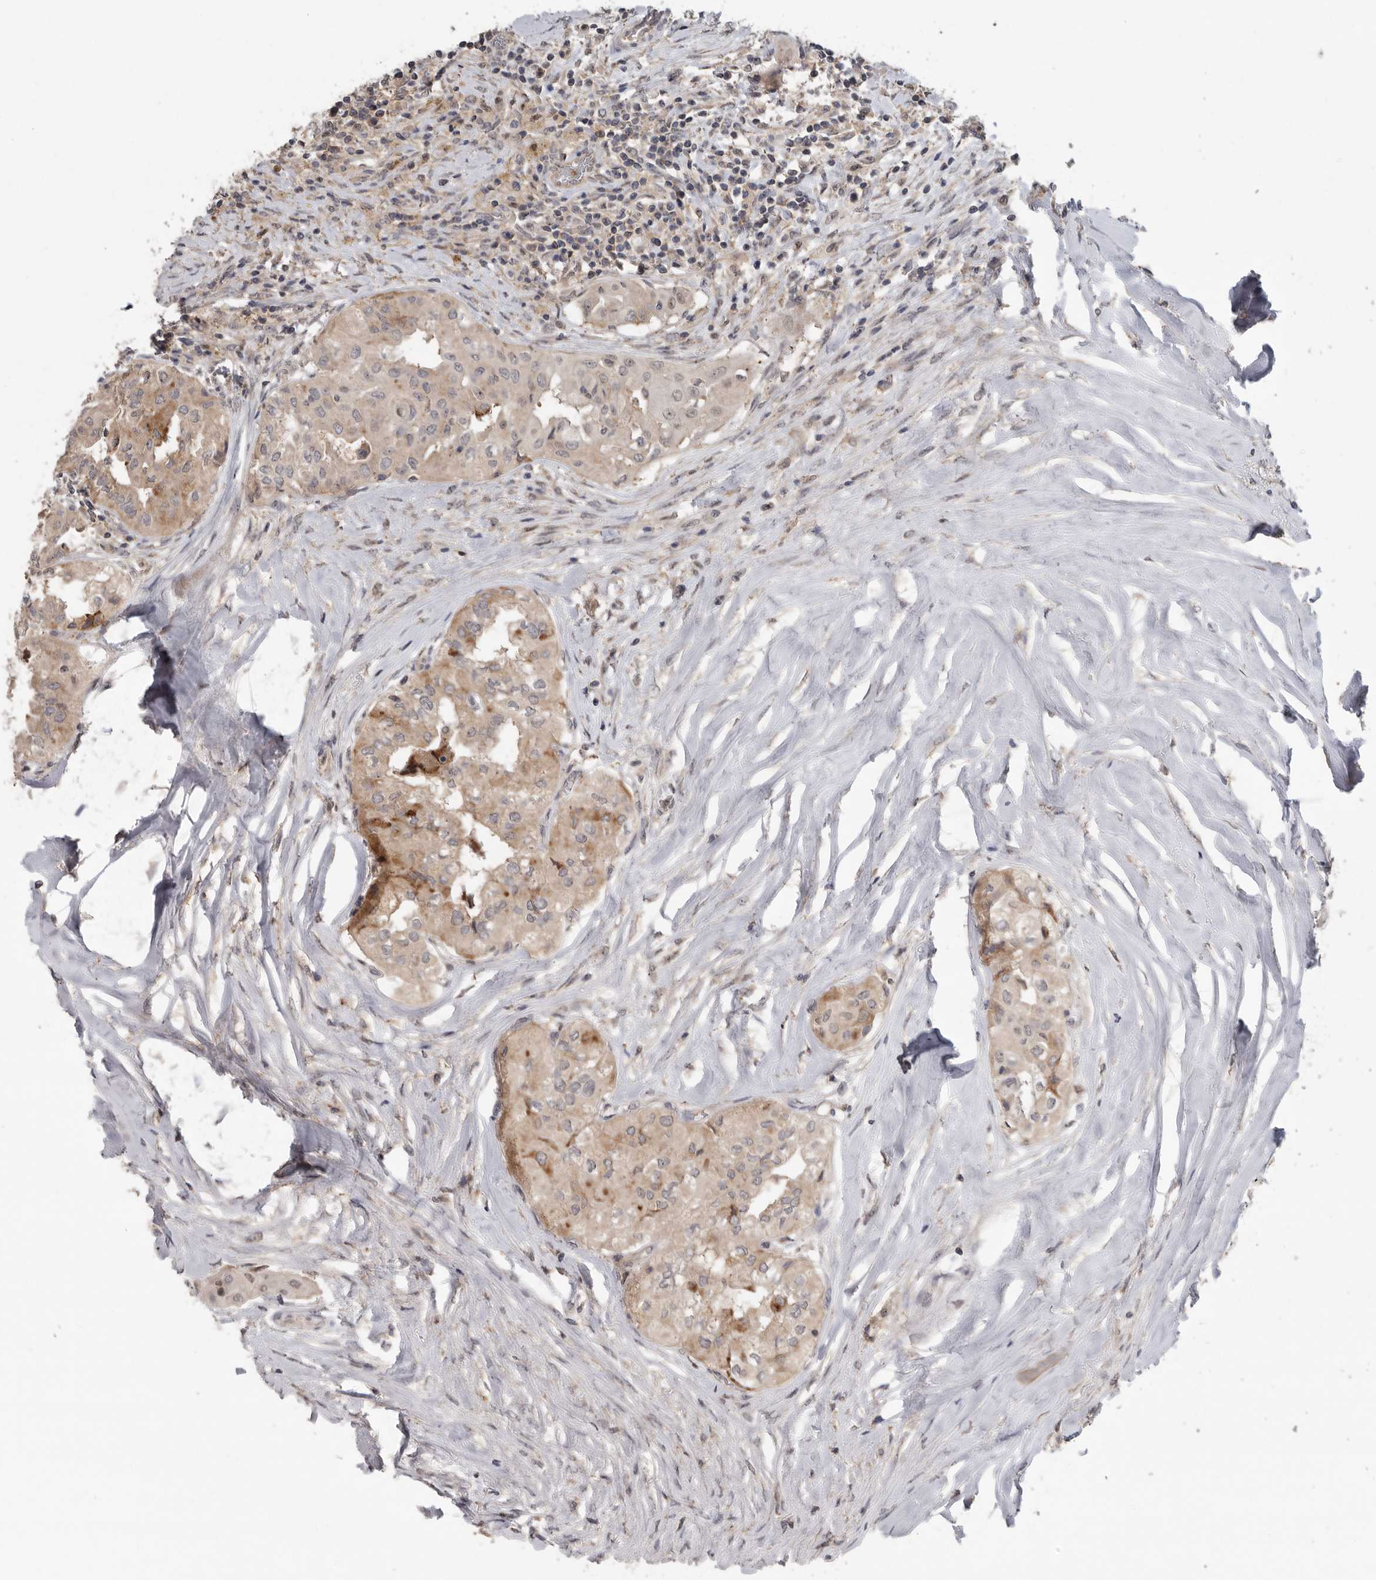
{"staining": {"intensity": "weak", "quantity": ">75%", "location": "cytoplasmic/membranous"}, "tissue": "thyroid cancer", "cell_type": "Tumor cells", "image_type": "cancer", "snomed": [{"axis": "morphology", "description": "Papillary adenocarcinoma, NOS"}, {"axis": "topography", "description": "Thyroid gland"}], "caption": "Weak cytoplasmic/membranous staining is present in approximately >75% of tumor cells in thyroid papillary adenocarcinoma.", "gene": "KLK5", "patient": {"sex": "female", "age": 59}}